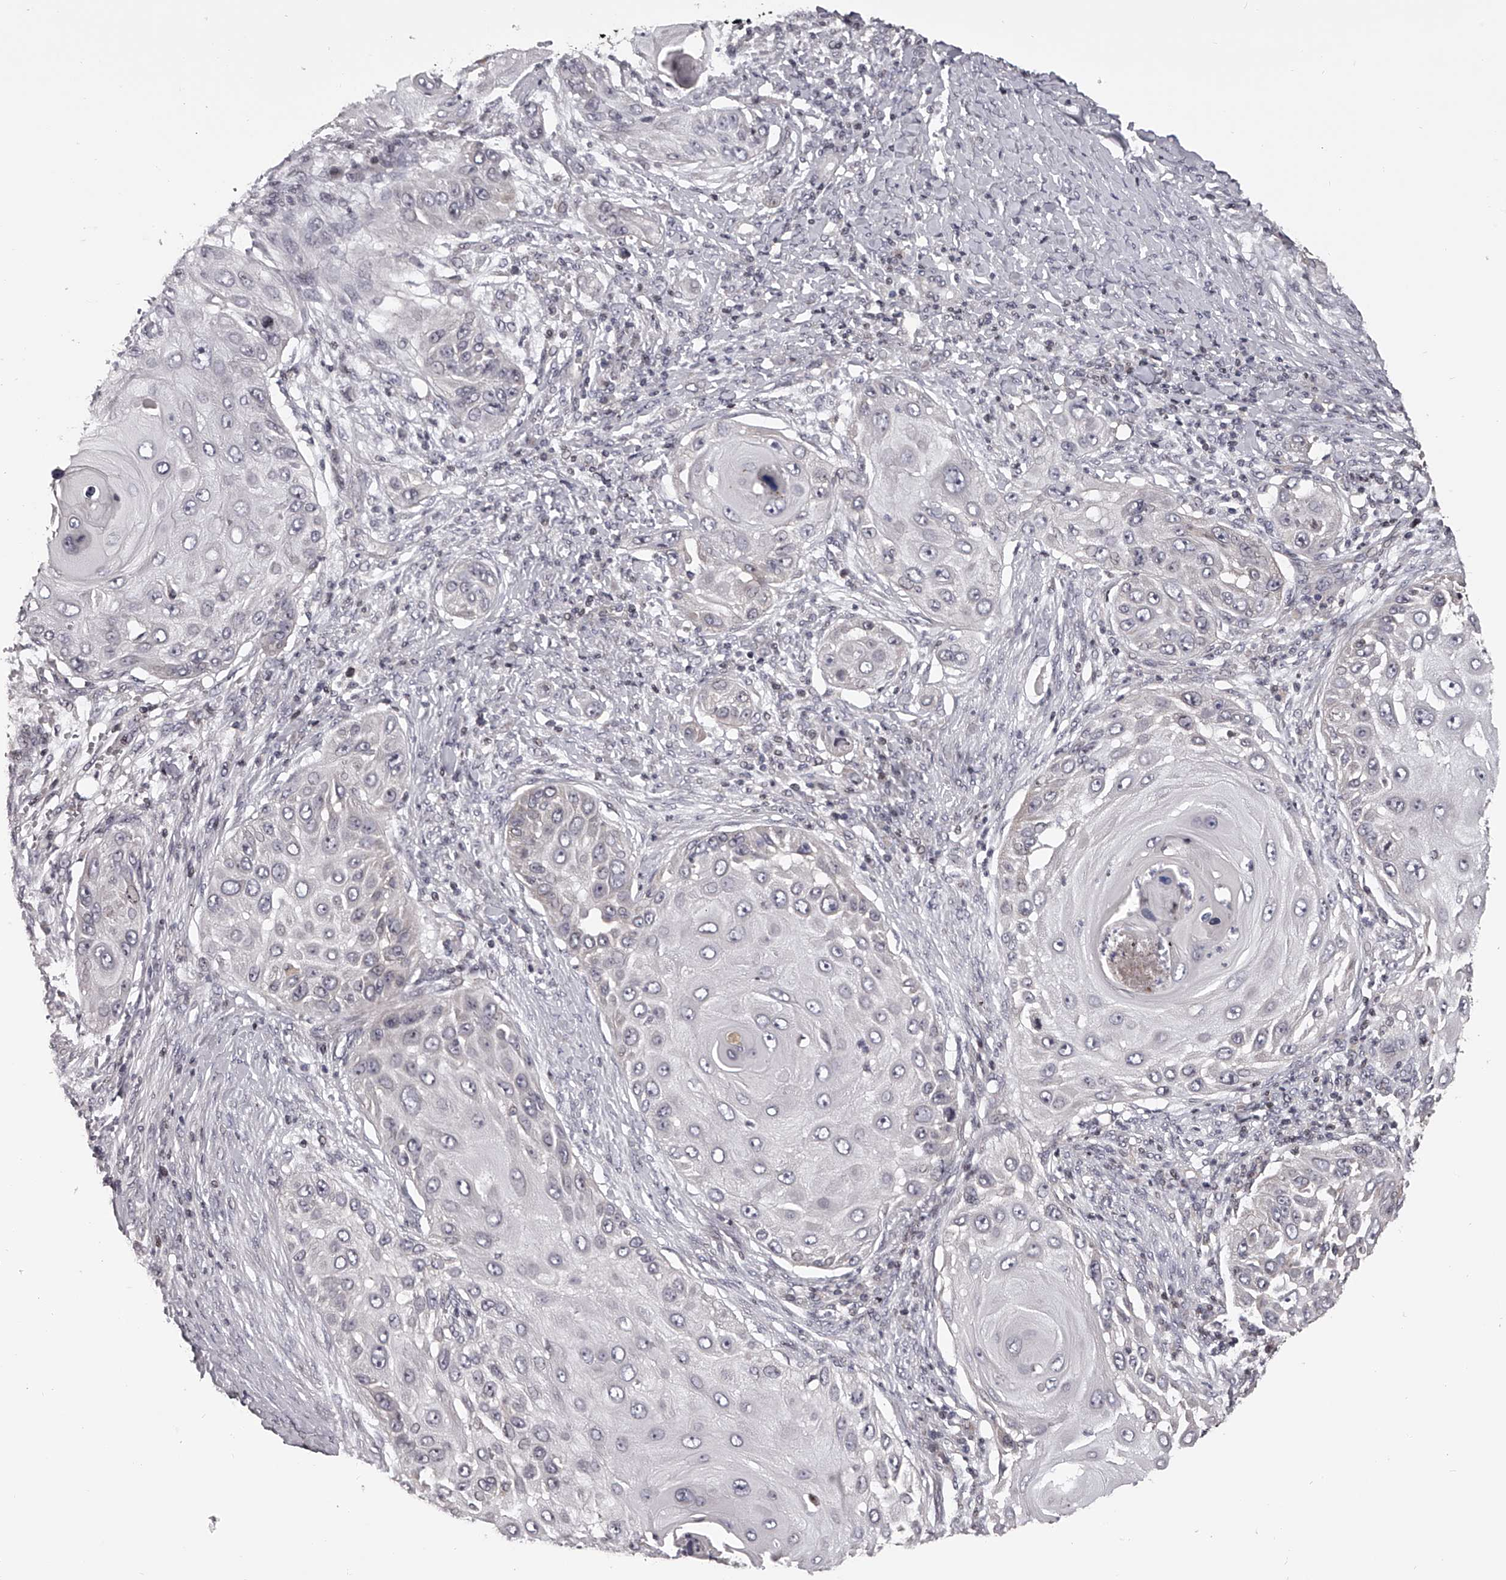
{"staining": {"intensity": "negative", "quantity": "none", "location": "none"}, "tissue": "skin cancer", "cell_type": "Tumor cells", "image_type": "cancer", "snomed": [{"axis": "morphology", "description": "Squamous cell carcinoma, NOS"}, {"axis": "topography", "description": "Skin"}], "caption": "Tumor cells show no significant protein staining in skin cancer. (Stains: DAB (3,3'-diaminobenzidine) immunohistochemistry (IHC) with hematoxylin counter stain, Microscopy: brightfield microscopy at high magnification).", "gene": "PFDN2", "patient": {"sex": "female", "age": 44}}